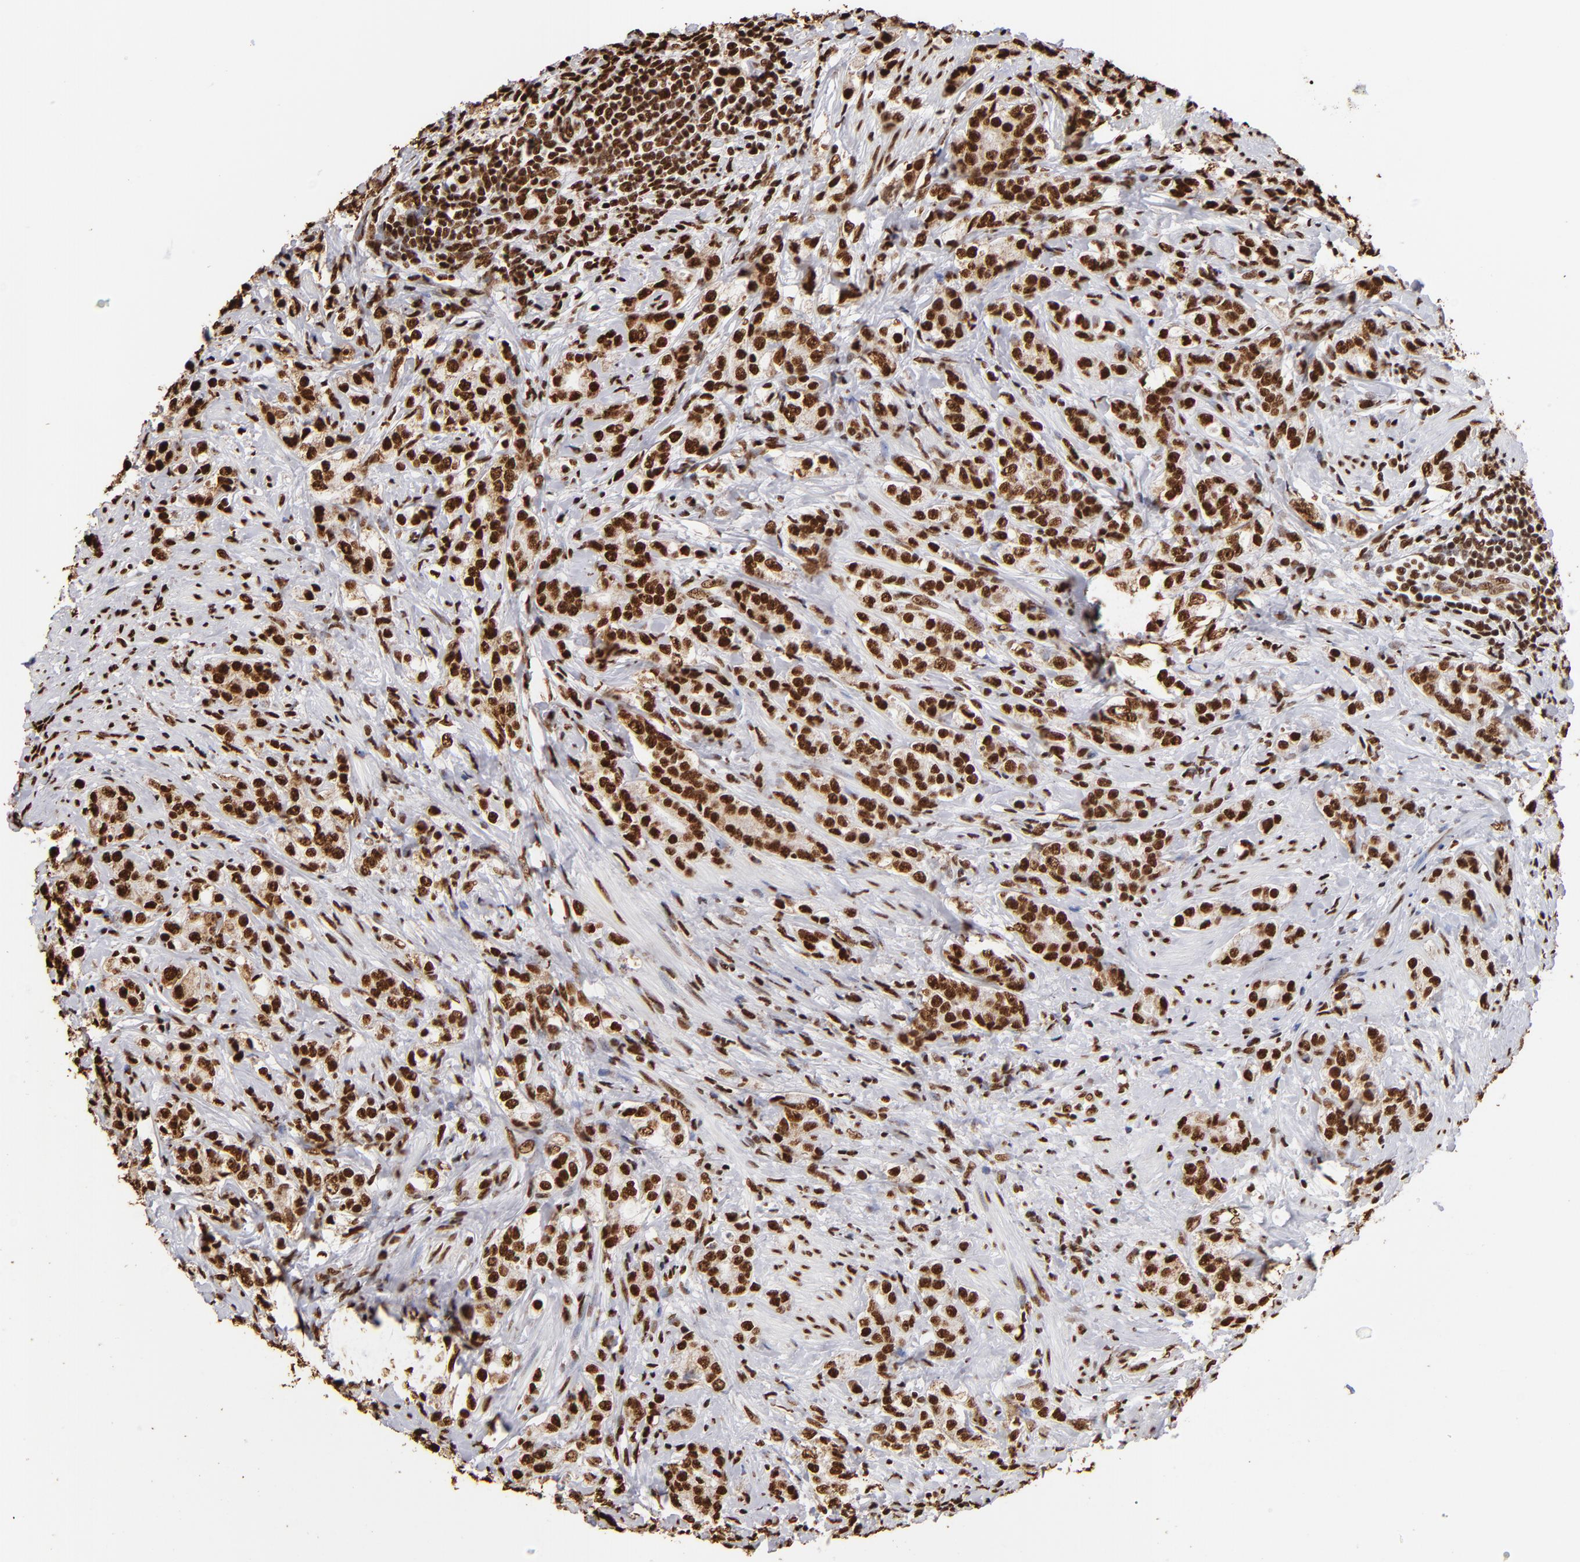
{"staining": {"intensity": "strong", "quantity": ">75%", "location": "nuclear"}, "tissue": "prostate cancer", "cell_type": "Tumor cells", "image_type": "cancer", "snomed": [{"axis": "morphology", "description": "Adenocarcinoma, Medium grade"}, {"axis": "topography", "description": "Prostate"}], "caption": "IHC of human prostate cancer exhibits high levels of strong nuclear positivity in about >75% of tumor cells. The staining is performed using DAB brown chromogen to label protein expression. The nuclei are counter-stained blue using hematoxylin.", "gene": "ILF3", "patient": {"sex": "male", "age": 59}}